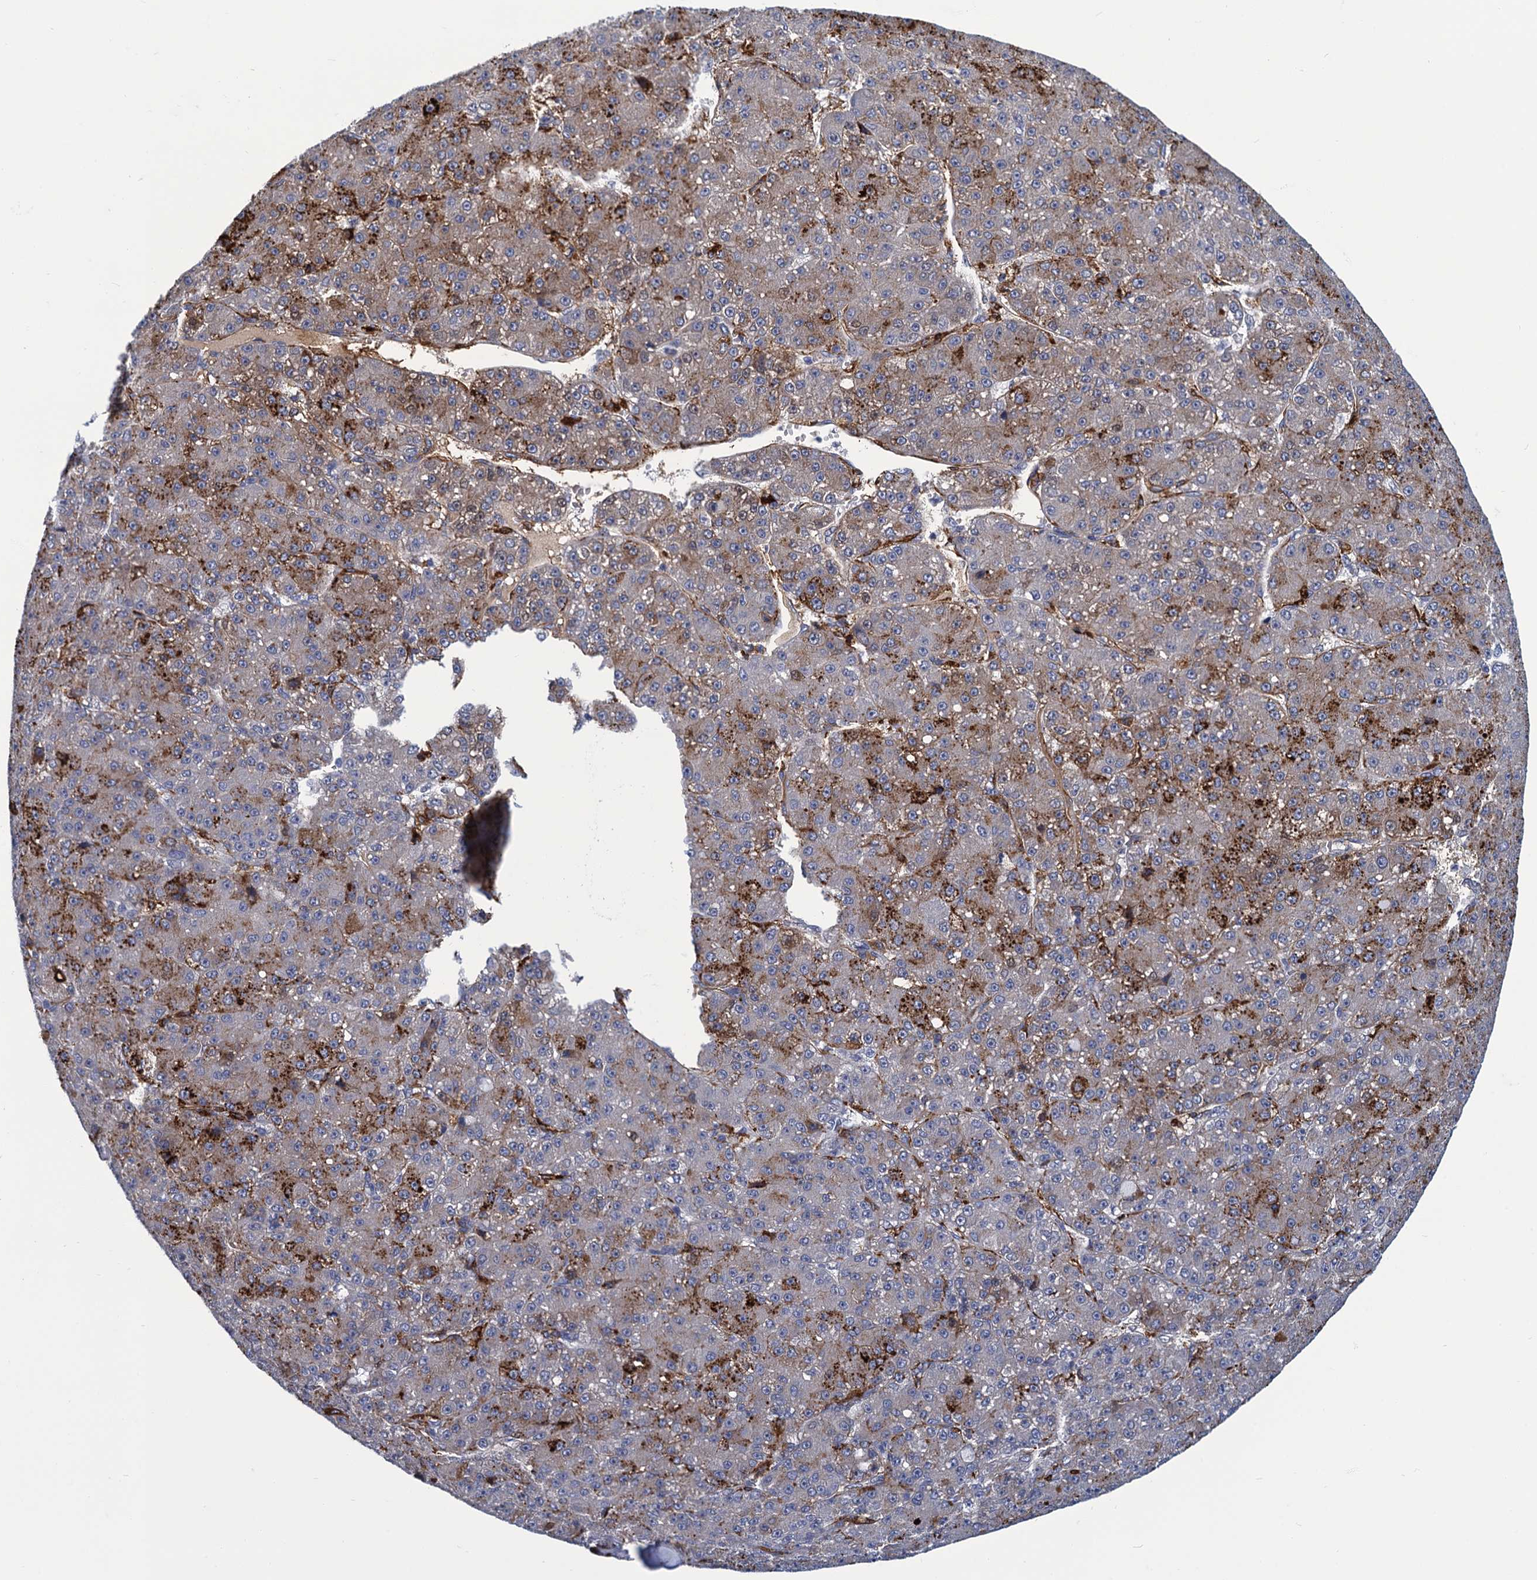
{"staining": {"intensity": "moderate", "quantity": "<25%", "location": "cytoplasmic/membranous"}, "tissue": "liver cancer", "cell_type": "Tumor cells", "image_type": "cancer", "snomed": [{"axis": "morphology", "description": "Carcinoma, Hepatocellular, NOS"}, {"axis": "topography", "description": "Liver"}], "caption": "Liver hepatocellular carcinoma stained with DAB immunohistochemistry (IHC) displays low levels of moderate cytoplasmic/membranous staining in about <25% of tumor cells.", "gene": "DNHD1", "patient": {"sex": "male", "age": 67}}